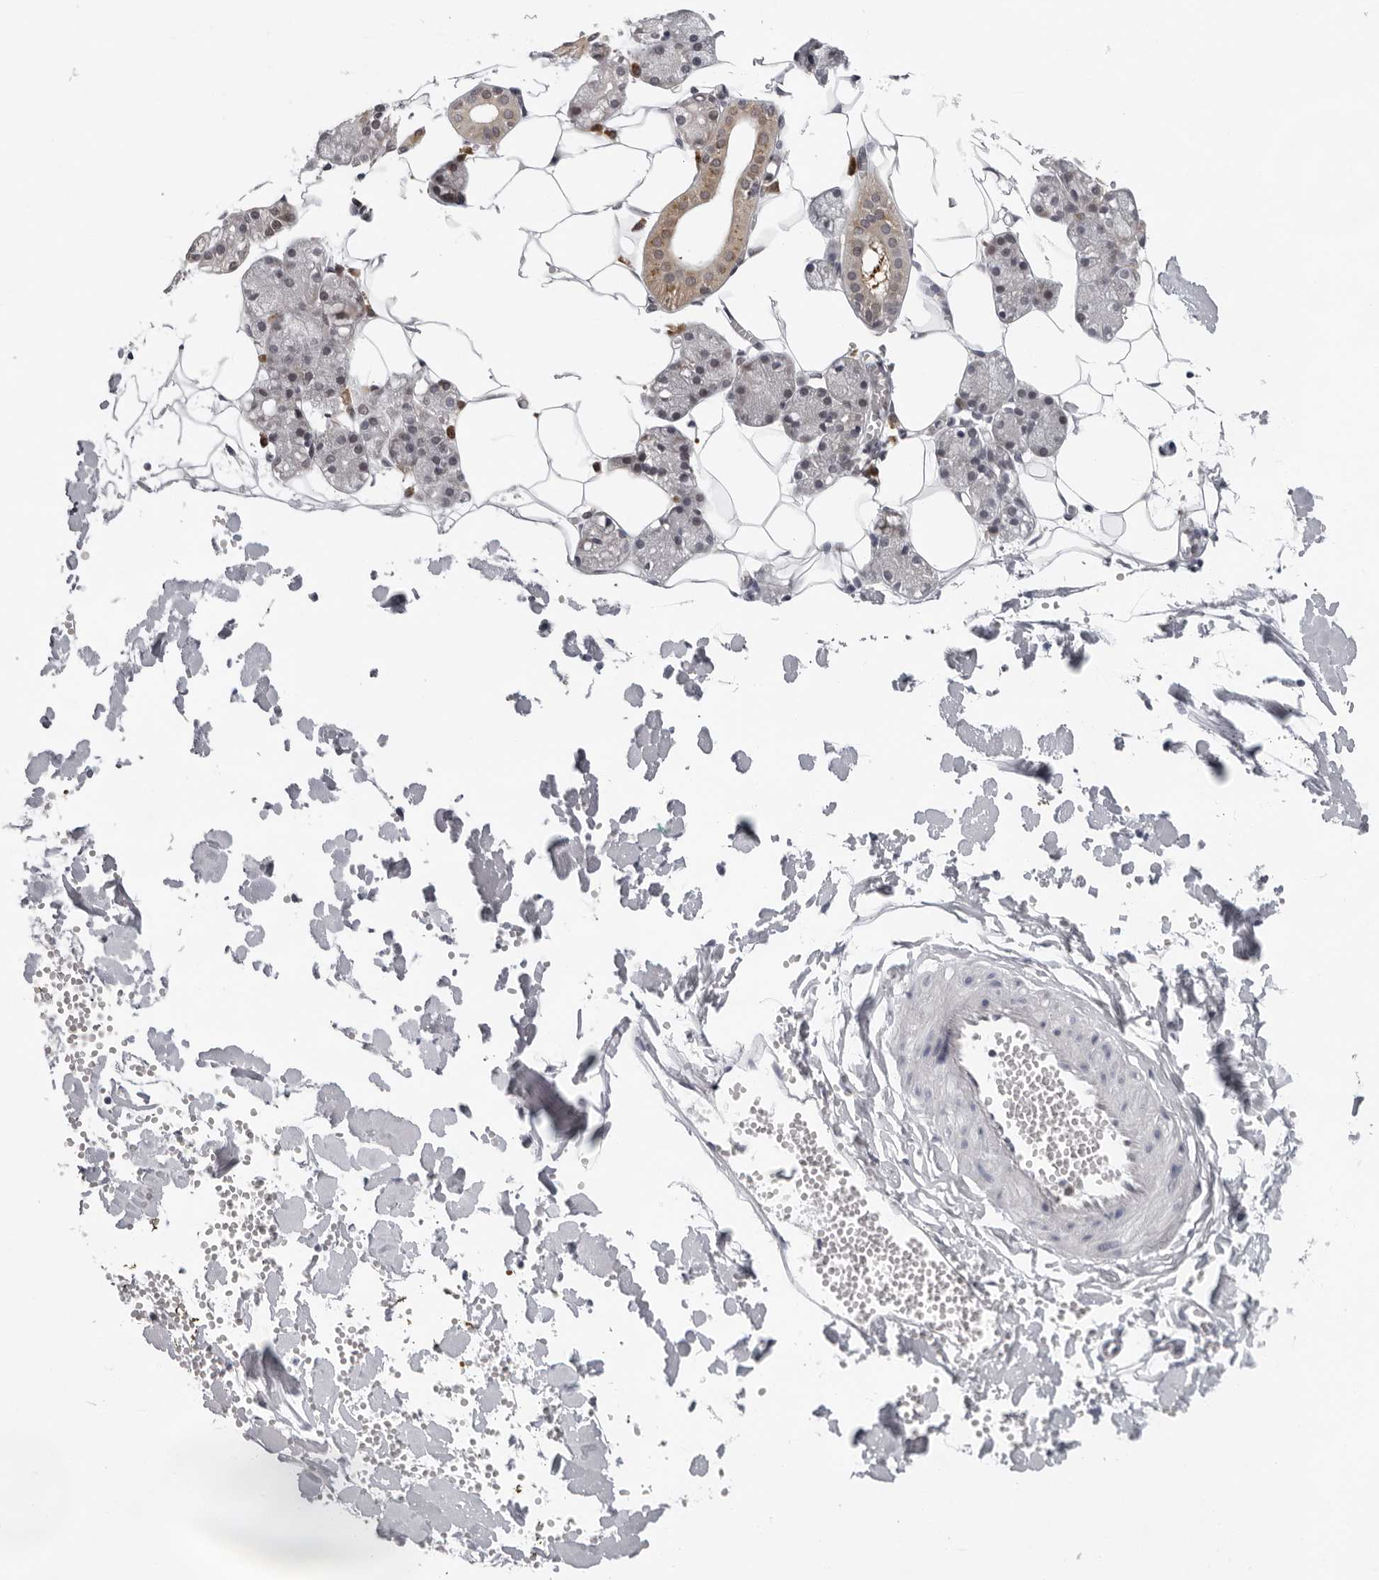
{"staining": {"intensity": "moderate", "quantity": "<25%", "location": "cytoplasmic/membranous"}, "tissue": "salivary gland", "cell_type": "Glandular cells", "image_type": "normal", "snomed": [{"axis": "morphology", "description": "Normal tissue, NOS"}, {"axis": "topography", "description": "Salivary gland"}], "caption": "Immunohistochemistry photomicrograph of unremarkable salivary gland: human salivary gland stained using immunohistochemistry exhibits low levels of moderate protein expression localized specifically in the cytoplasmic/membranous of glandular cells, appearing as a cytoplasmic/membranous brown color.", "gene": "PIP4K2C", "patient": {"sex": "male", "age": 62}}